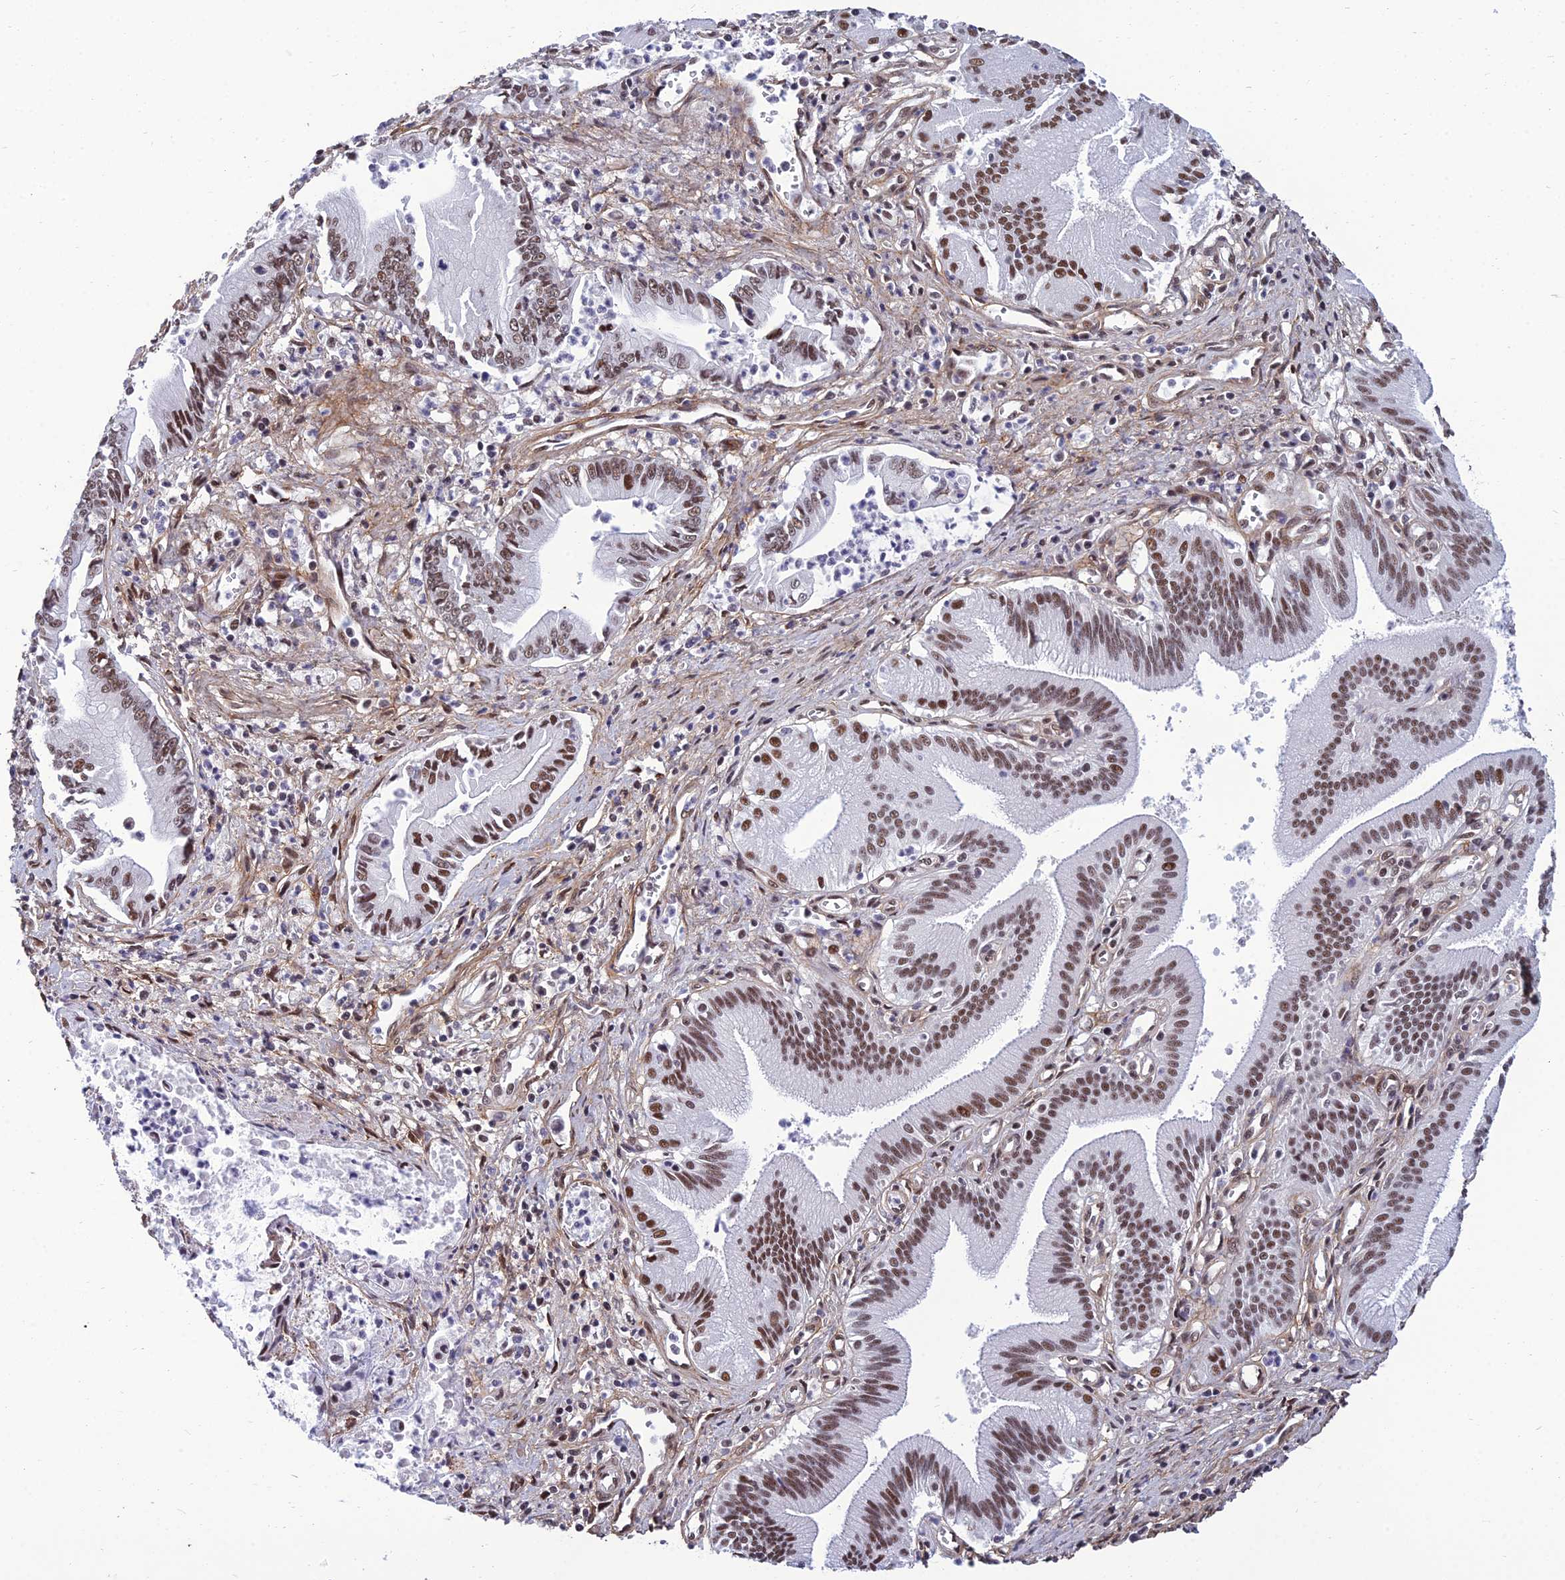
{"staining": {"intensity": "moderate", "quantity": ">75%", "location": "nuclear"}, "tissue": "pancreatic cancer", "cell_type": "Tumor cells", "image_type": "cancer", "snomed": [{"axis": "morphology", "description": "Adenocarcinoma, NOS"}, {"axis": "topography", "description": "Pancreas"}], "caption": "Immunohistochemistry (IHC) image of neoplastic tissue: pancreatic cancer stained using immunohistochemistry (IHC) shows medium levels of moderate protein expression localized specifically in the nuclear of tumor cells, appearing as a nuclear brown color.", "gene": "RSRC1", "patient": {"sex": "male", "age": 78}}